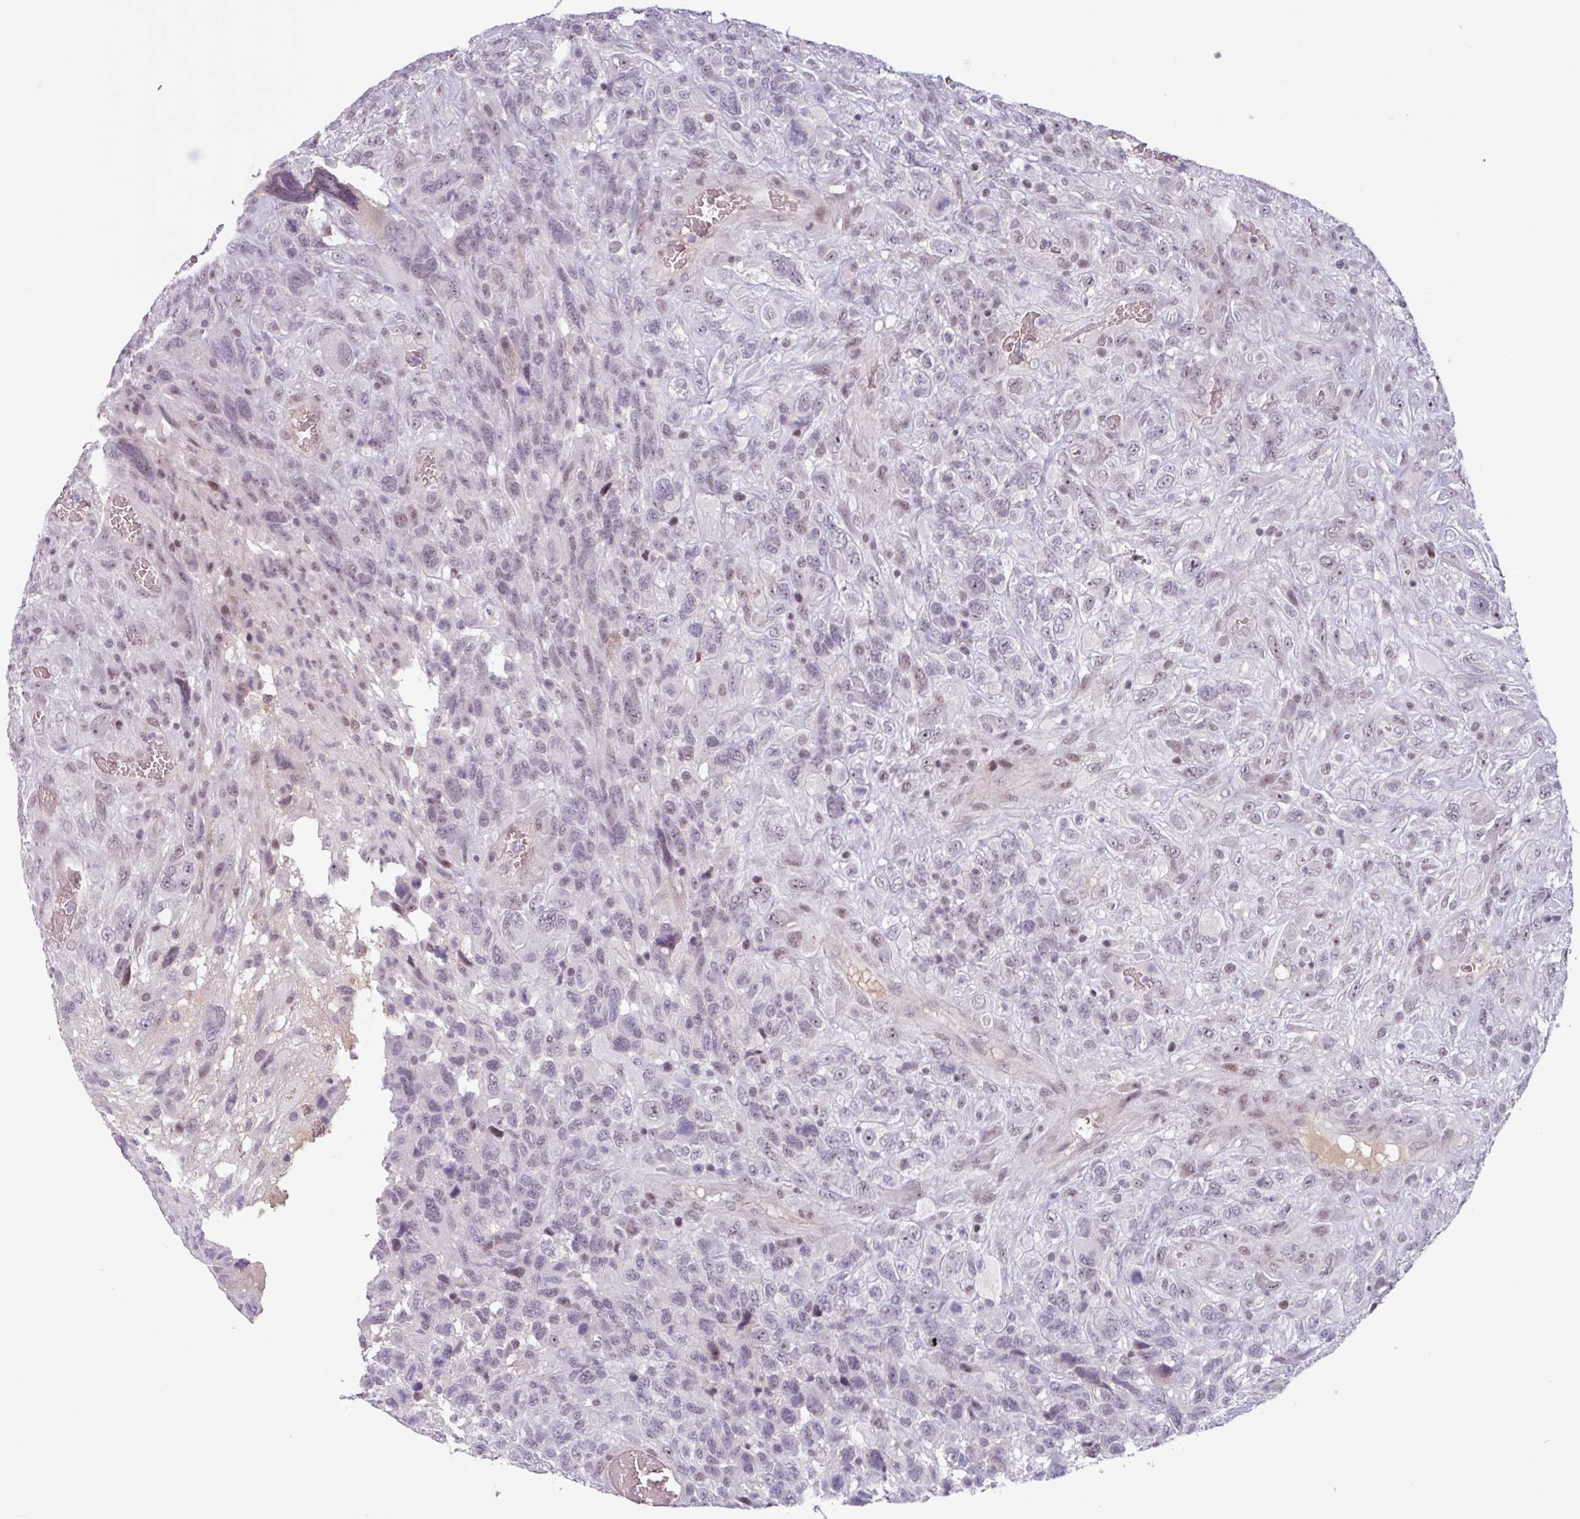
{"staining": {"intensity": "weak", "quantity": "<25%", "location": "nuclear"}, "tissue": "glioma", "cell_type": "Tumor cells", "image_type": "cancer", "snomed": [{"axis": "morphology", "description": "Glioma, malignant, High grade"}, {"axis": "topography", "description": "Brain"}], "caption": "Human malignant glioma (high-grade) stained for a protein using immunohistochemistry (IHC) demonstrates no positivity in tumor cells.", "gene": "ZNF575", "patient": {"sex": "male", "age": 61}}